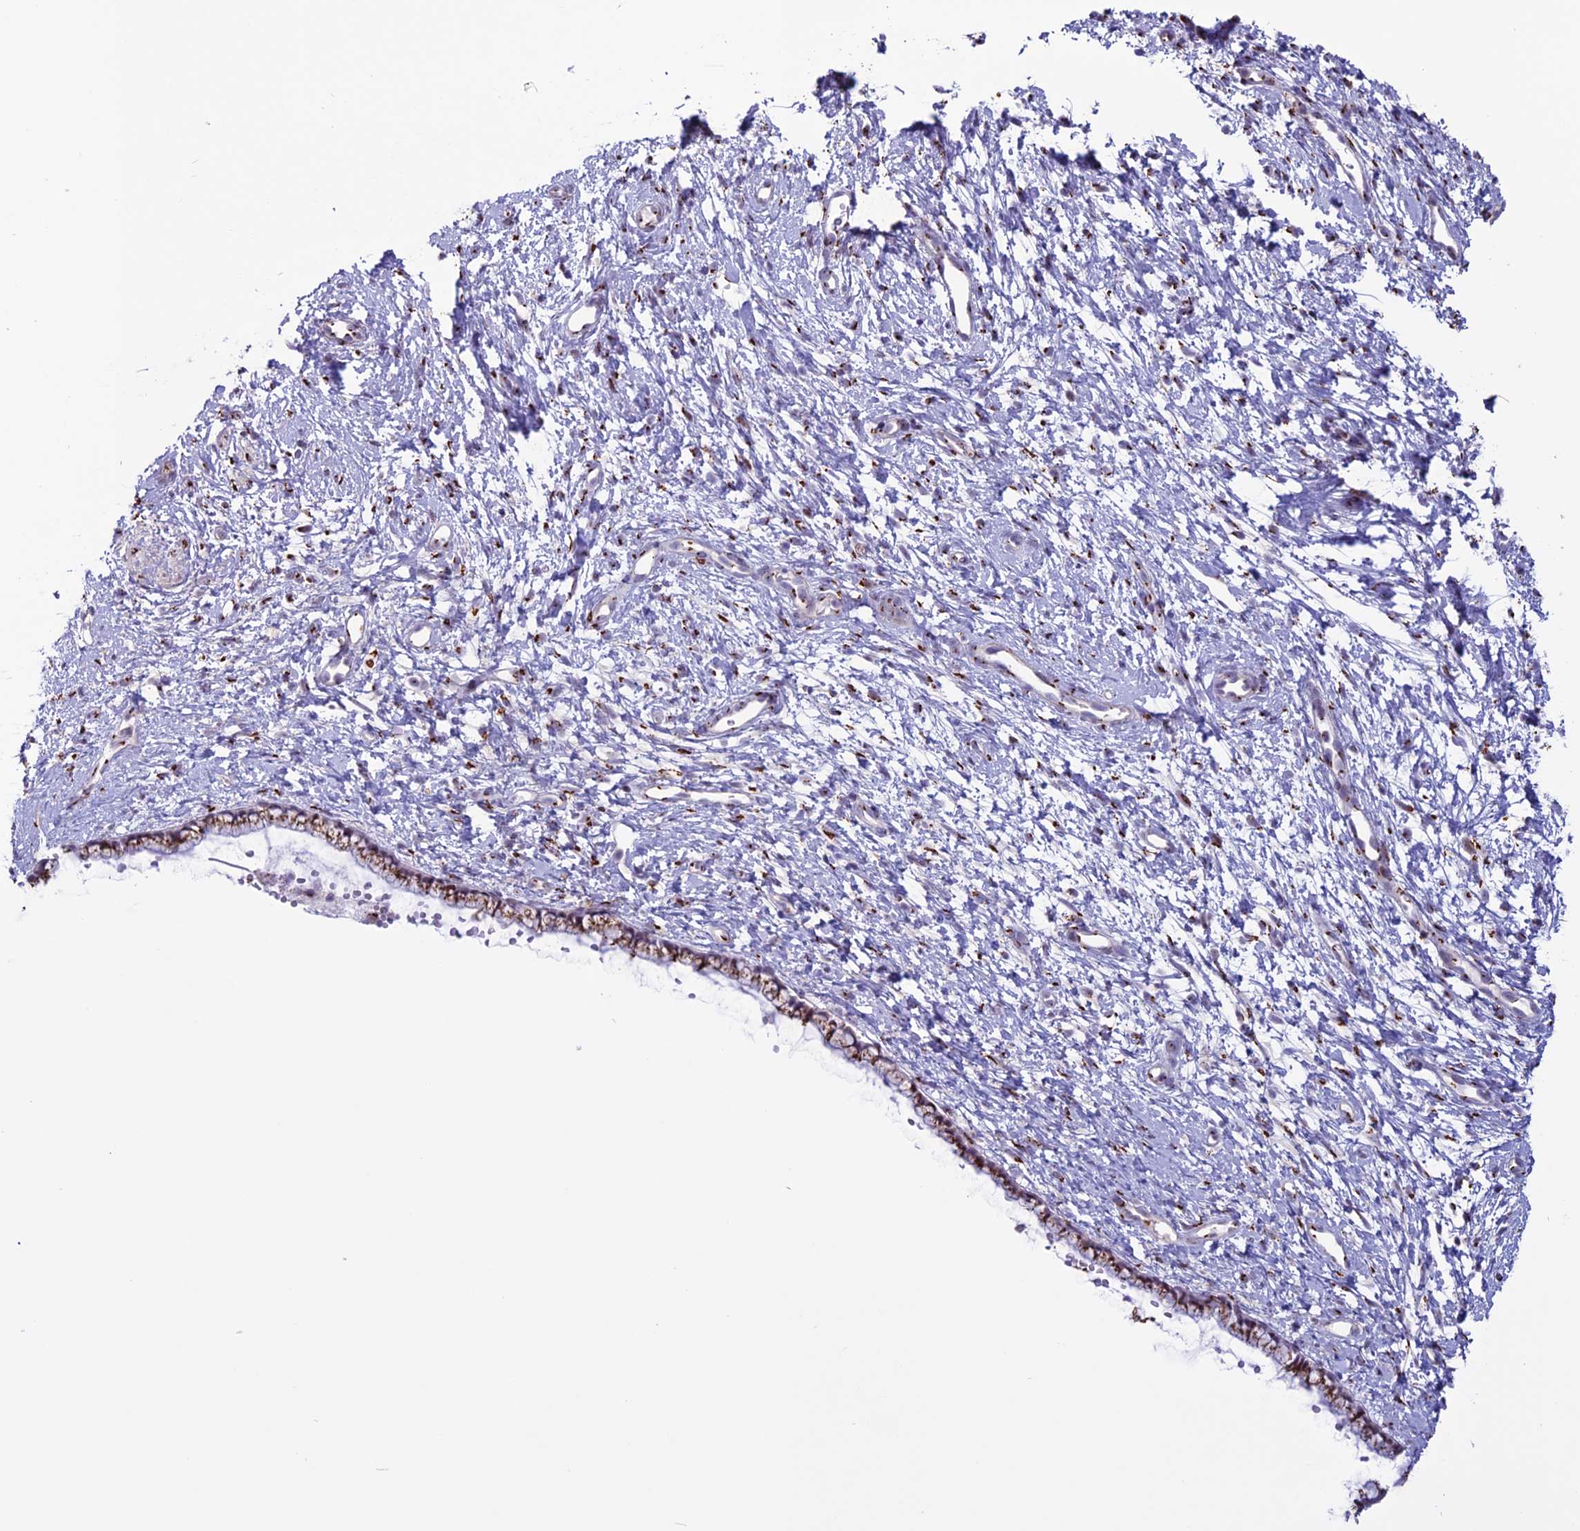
{"staining": {"intensity": "strong", "quantity": ">75%", "location": "cytoplasmic/membranous"}, "tissue": "cervix", "cell_type": "Glandular cells", "image_type": "normal", "snomed": [{"axis": "morphology", "description": "Normal tissue, NOS"}, {"axis": "topography", "description": "Cervix"}], "caption": "This is a histology image of IHC staining of unremarkable cervix, which shows strong expression in the cytoplasmic/membranous of glandular cells.", "gene": "PLEKHA4", "patient": {"sex": "female", "age": 57}}